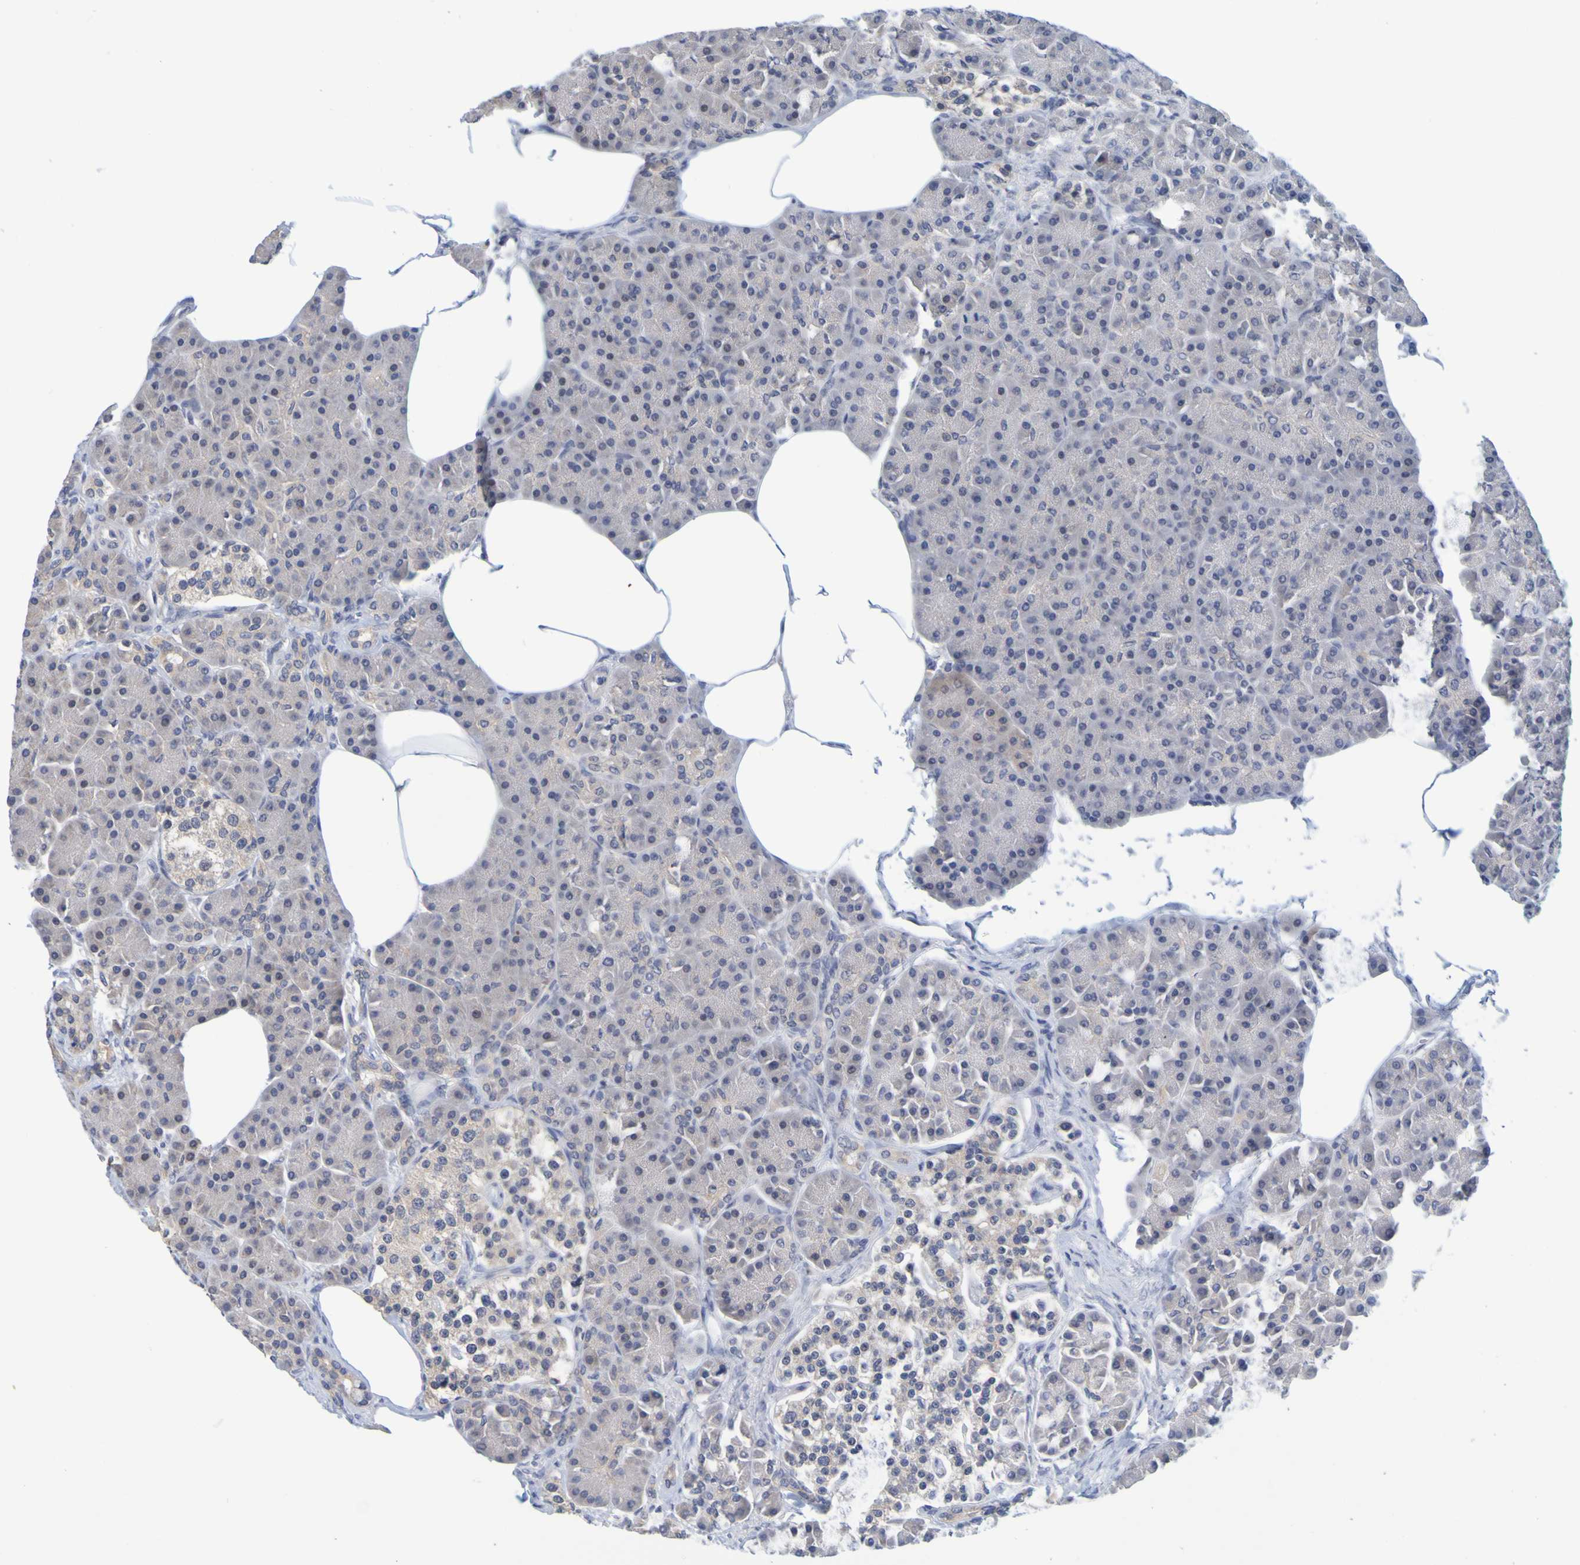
{"staining": {"intensity": "negative", "quantity": "none", "location": "none"}, "tissue": "pancreas", "cell_type": "Exocrine glandular cells", "image_type": "normal", "snomed": [{"axis": "morphology", "description": "Normal tissue, NOS"}, {"axis": "topography", "description": "Pancreas"}], "caption": "IHC of unremarkable human pancreas exhibits no expression in exocrine glandular cells.", "gene": "ENDOU", "patient": {"sex": "female", "age": 70}}